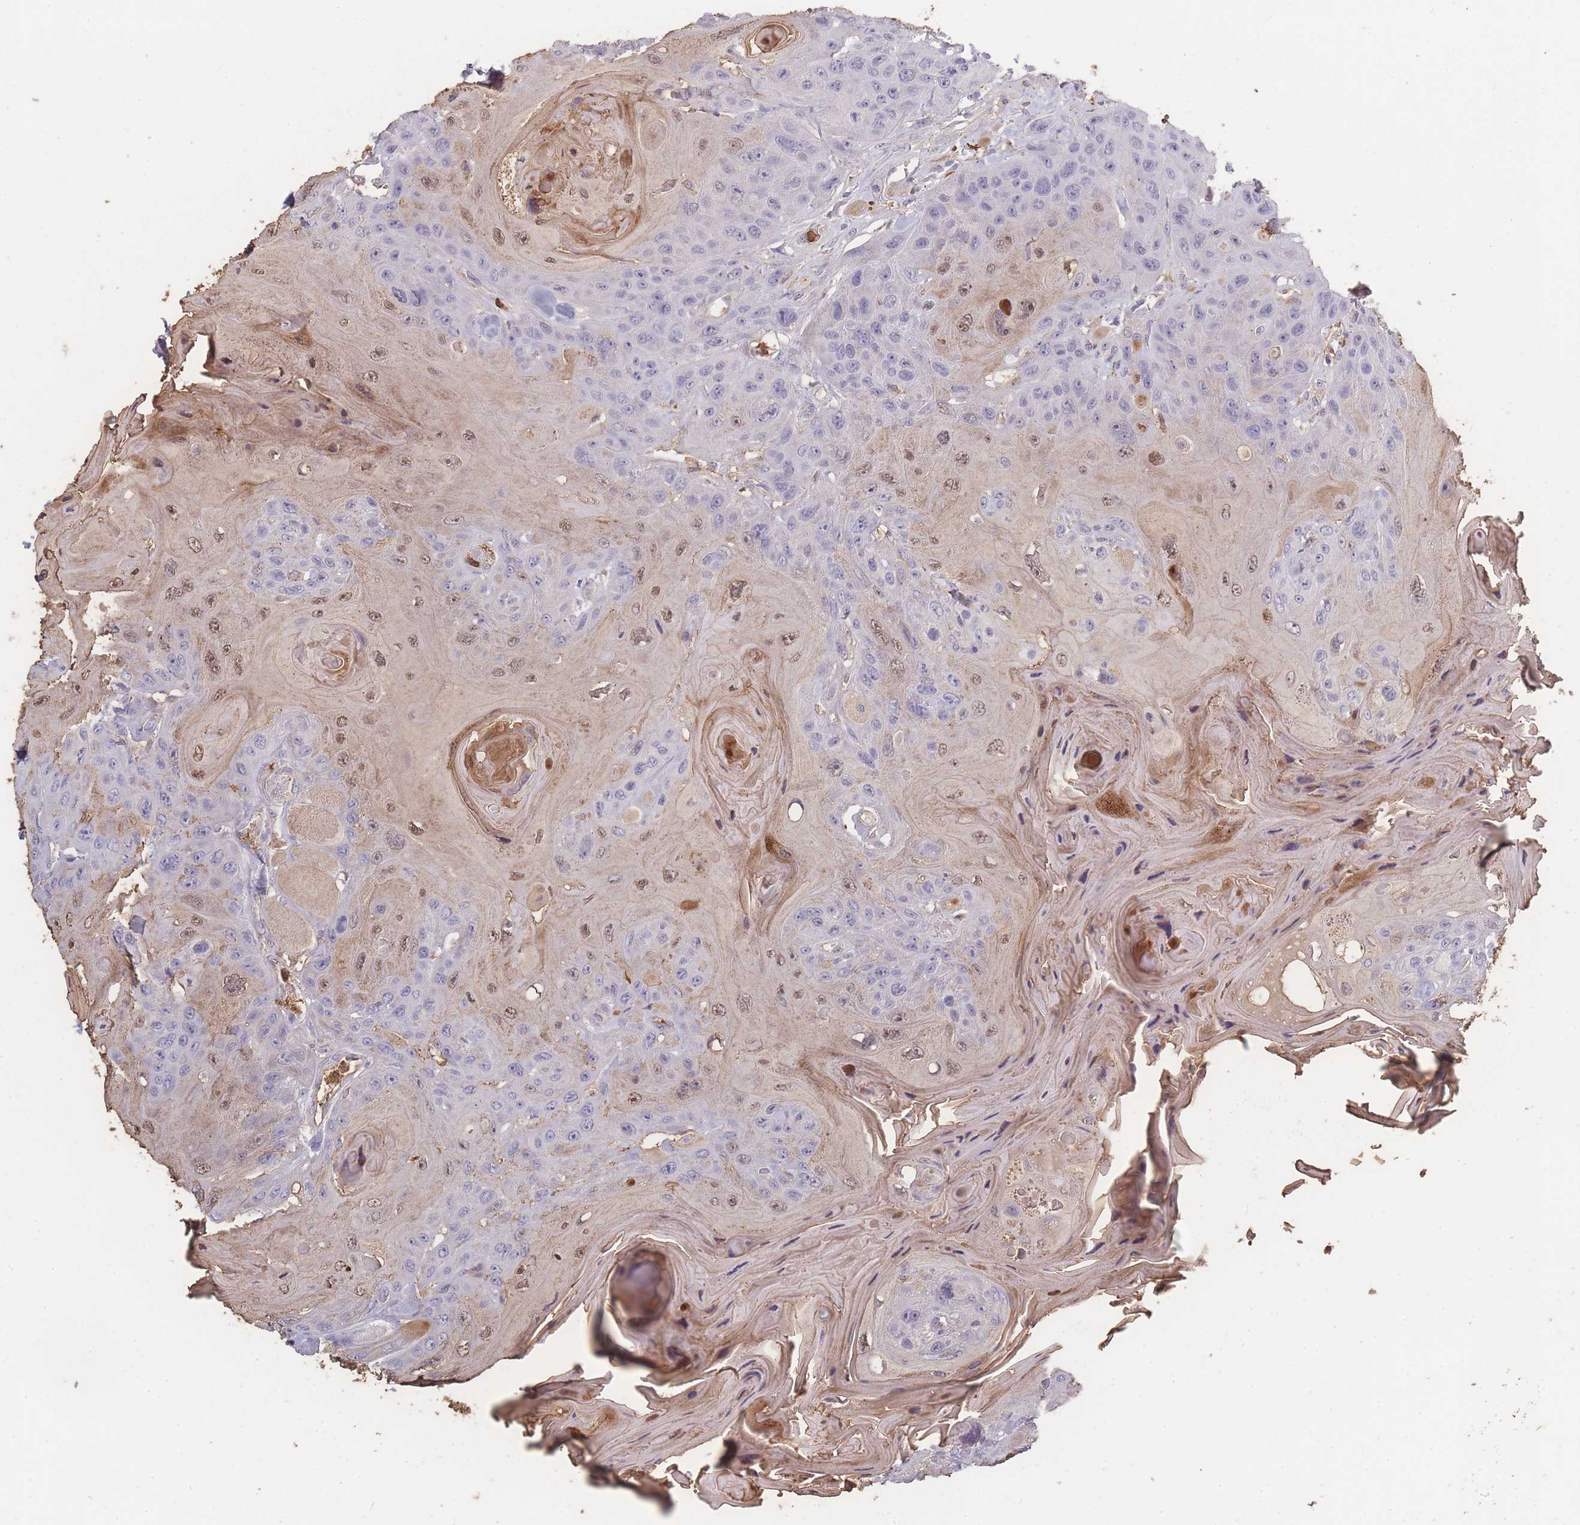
{"staining": {"intensity": "moderate", "quantity": "<25%", "location": "nuclear"}, "tissue": "head and neck cancer", "cell_type": "Tumor cells", "image_type": "cancer", "snomed": [{"axis": "morphology", "description": "Squamous cell carcinoma, NOS"}, {"axis": "topography", "description": "Head-Neck"}], "caption": "Human head and neck squamous cell carcinoma stained for a protein (brown) demonstrates moderate nuclear positive staining in approximately <25% of tumor cells.", "gene": "BST1", "patient": {"sex": "female", "age": 59}}